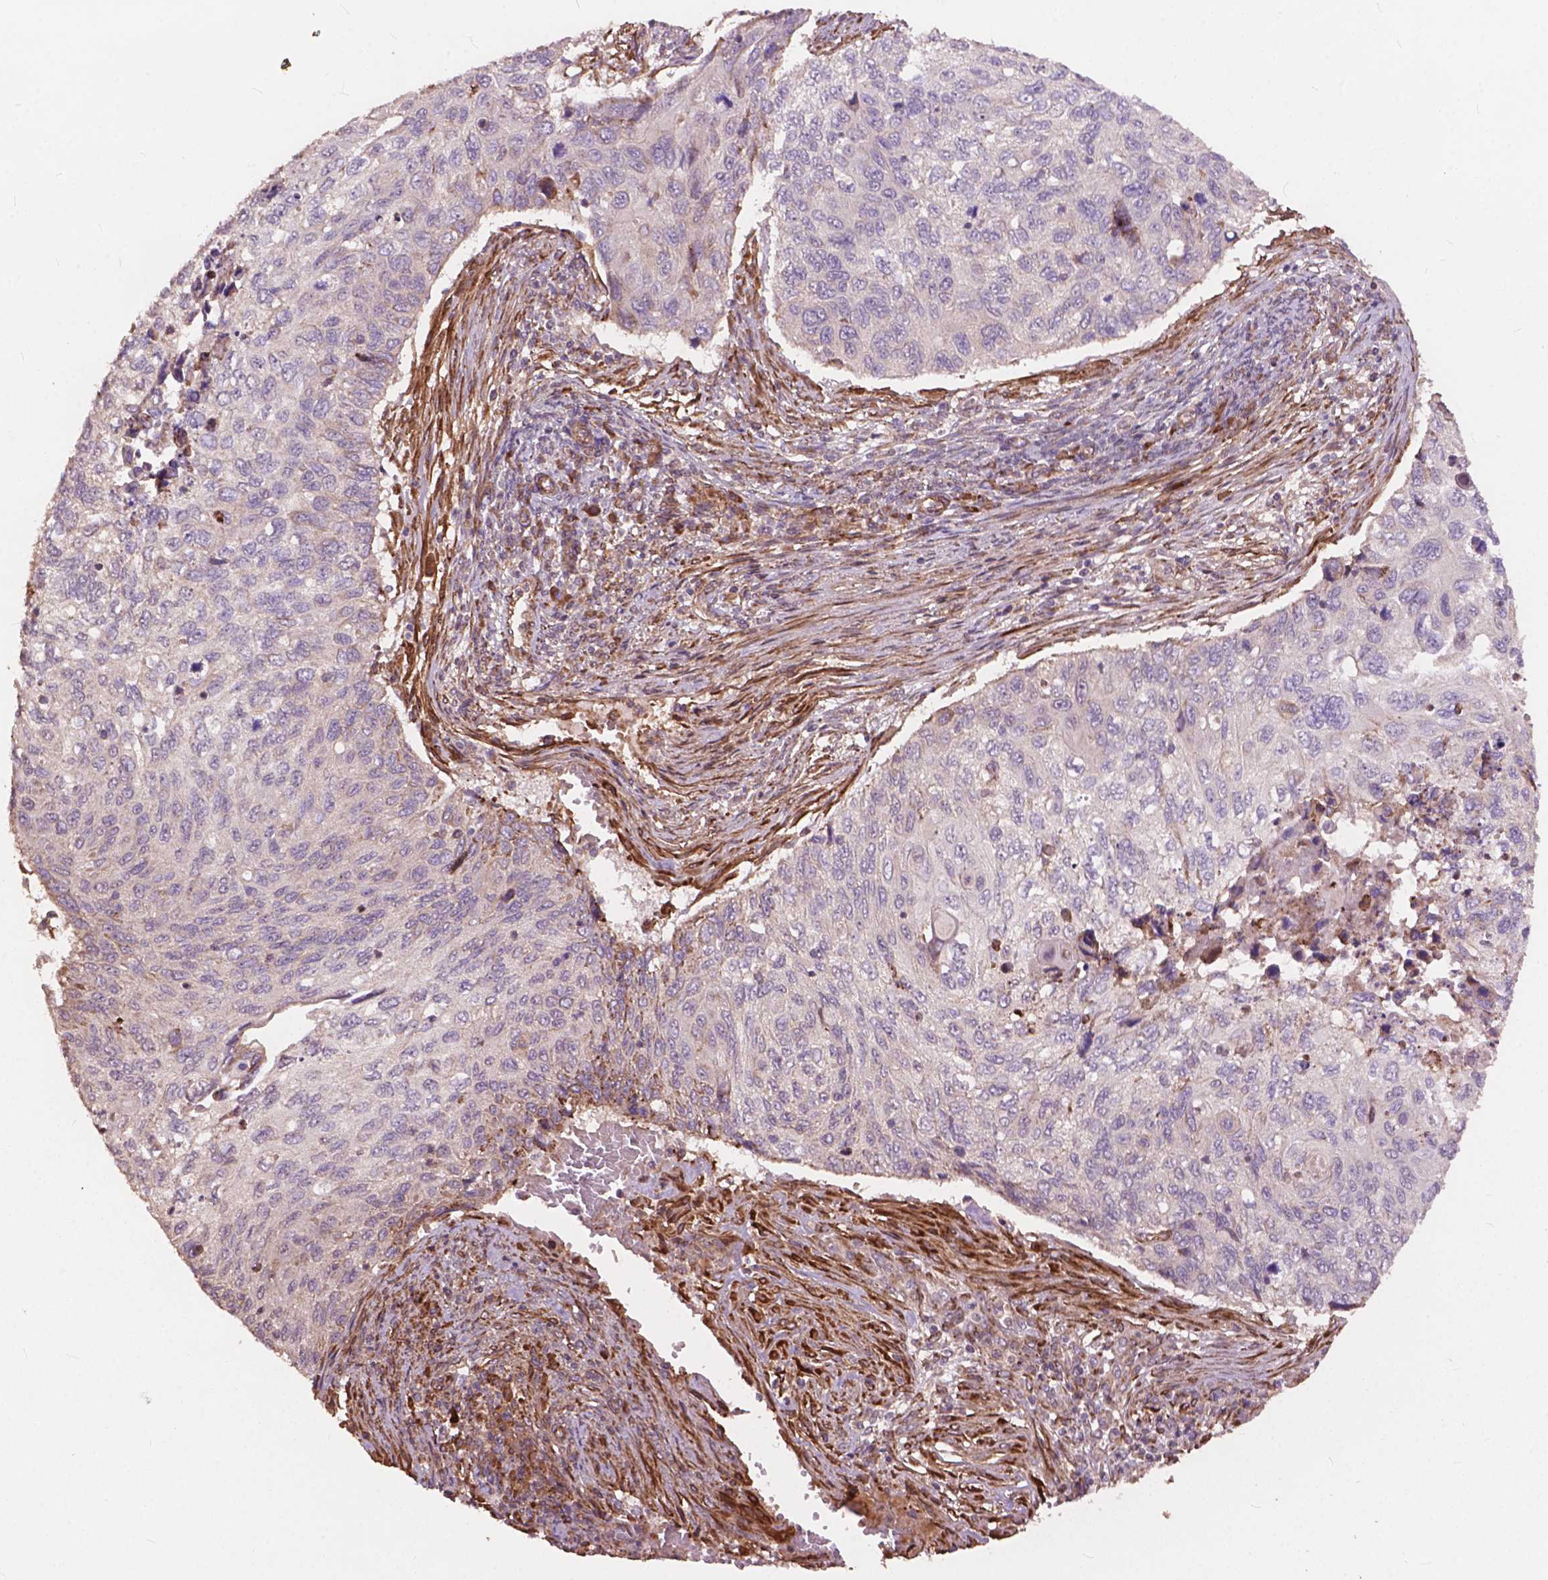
{"staining": {"intensity": "negative", "quantity": "none", "location": "none"}, "tissue": "cervical cancer", "cell_type": "Tumor cells", "image_type": "cancer", "snomed": [{"axis": "morphology", "description": "Squamous cell carcinoma, NOS"}, {"axis": "topography", "description": "Cervix"}], "caption": "This is an immunohistochemistry (IHC) photomicrograph of human squamous cell carcinoma (cervical). There is no positivity in tumor cells.", "gene": "FNIP1", "patient": {"sex": "female", "age": 70}}